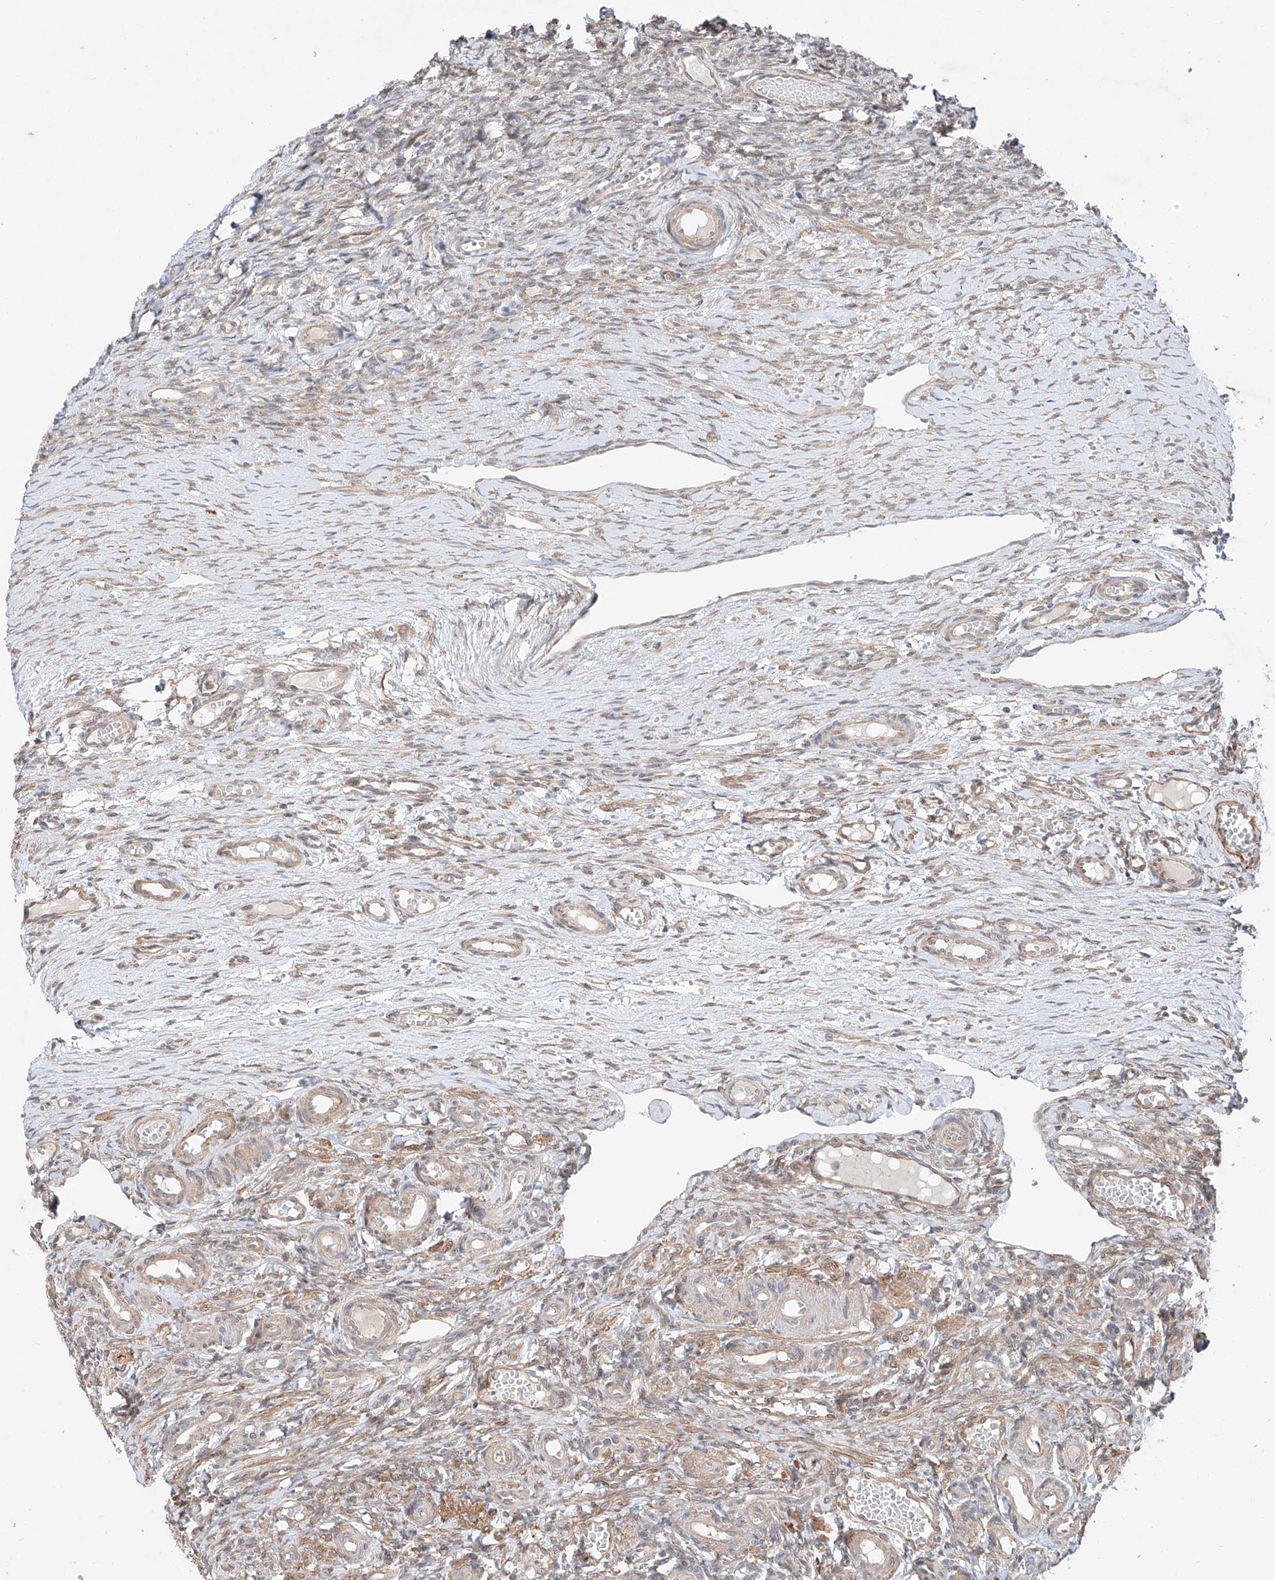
{"staining": {"intensity": "weak", "quantity": "<25%", "location": "cytoplasmic/membranous"}, "tissue": "ovary", "cell_type": "Ovarian stroma cells", "image_type": "normal", "snomed": [{"axis": "morphology", "description": "Adenocarcinoma, NOS"}, {"axis": "topography", "description": "Endometrium"}], "caption": "DAB (3,3'-diaminobenzidine) immunohistochemical staining of benign ovary demonstrates no significant staining in ovarian stroma cells. (DAB IHC, high magnification).", "gene": "TSR2", "patient": {"sex": "female", "age": 32}}